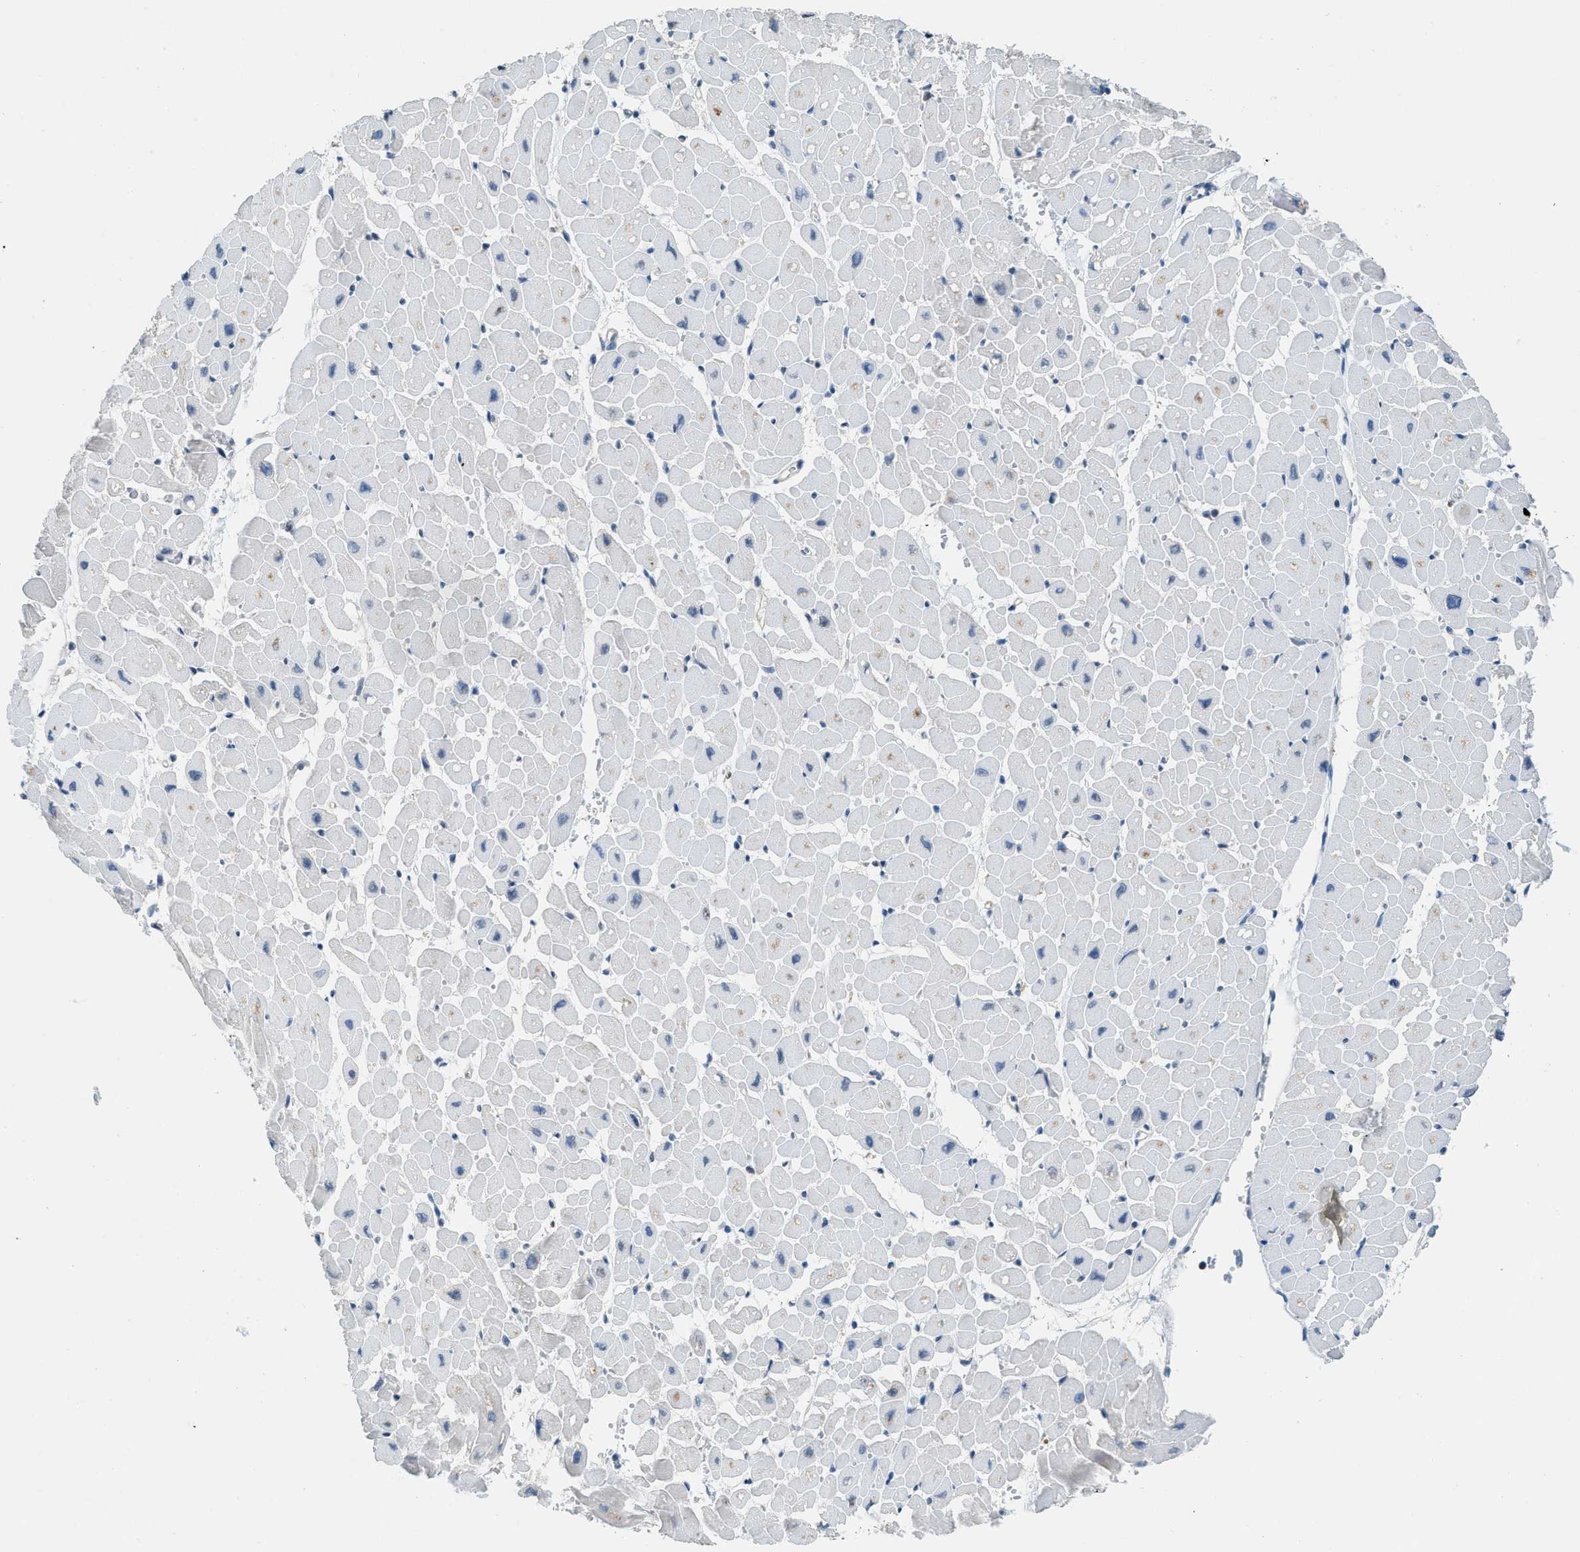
{"staining": {"intensity": "negative", "quantity": "none", "location": "none"}, "tissue": "heart muscle", "cell_type": "Cardiomyocytes", "image_type": "normal", "snomed": [{"axis": "morphology", "description": "Normal tissue, NOS"}, {"axis": "topography", "description": "Heart"}], "caption": "This photomicrograph is of benign heart muscle stained with immunohistochemistry (IHC) to label a protein in brown with the nuclei are counter-stained blue. There is no positivity in cardiomyocytes. Brightfield microscopy of IHC stained with DAB (3,3'-diaminobenzidine) (brown) and hematoxylin (blue), captured at high magnification.", "gene": "BCAP31", "patient": {"sex": "male", "age": 45}}